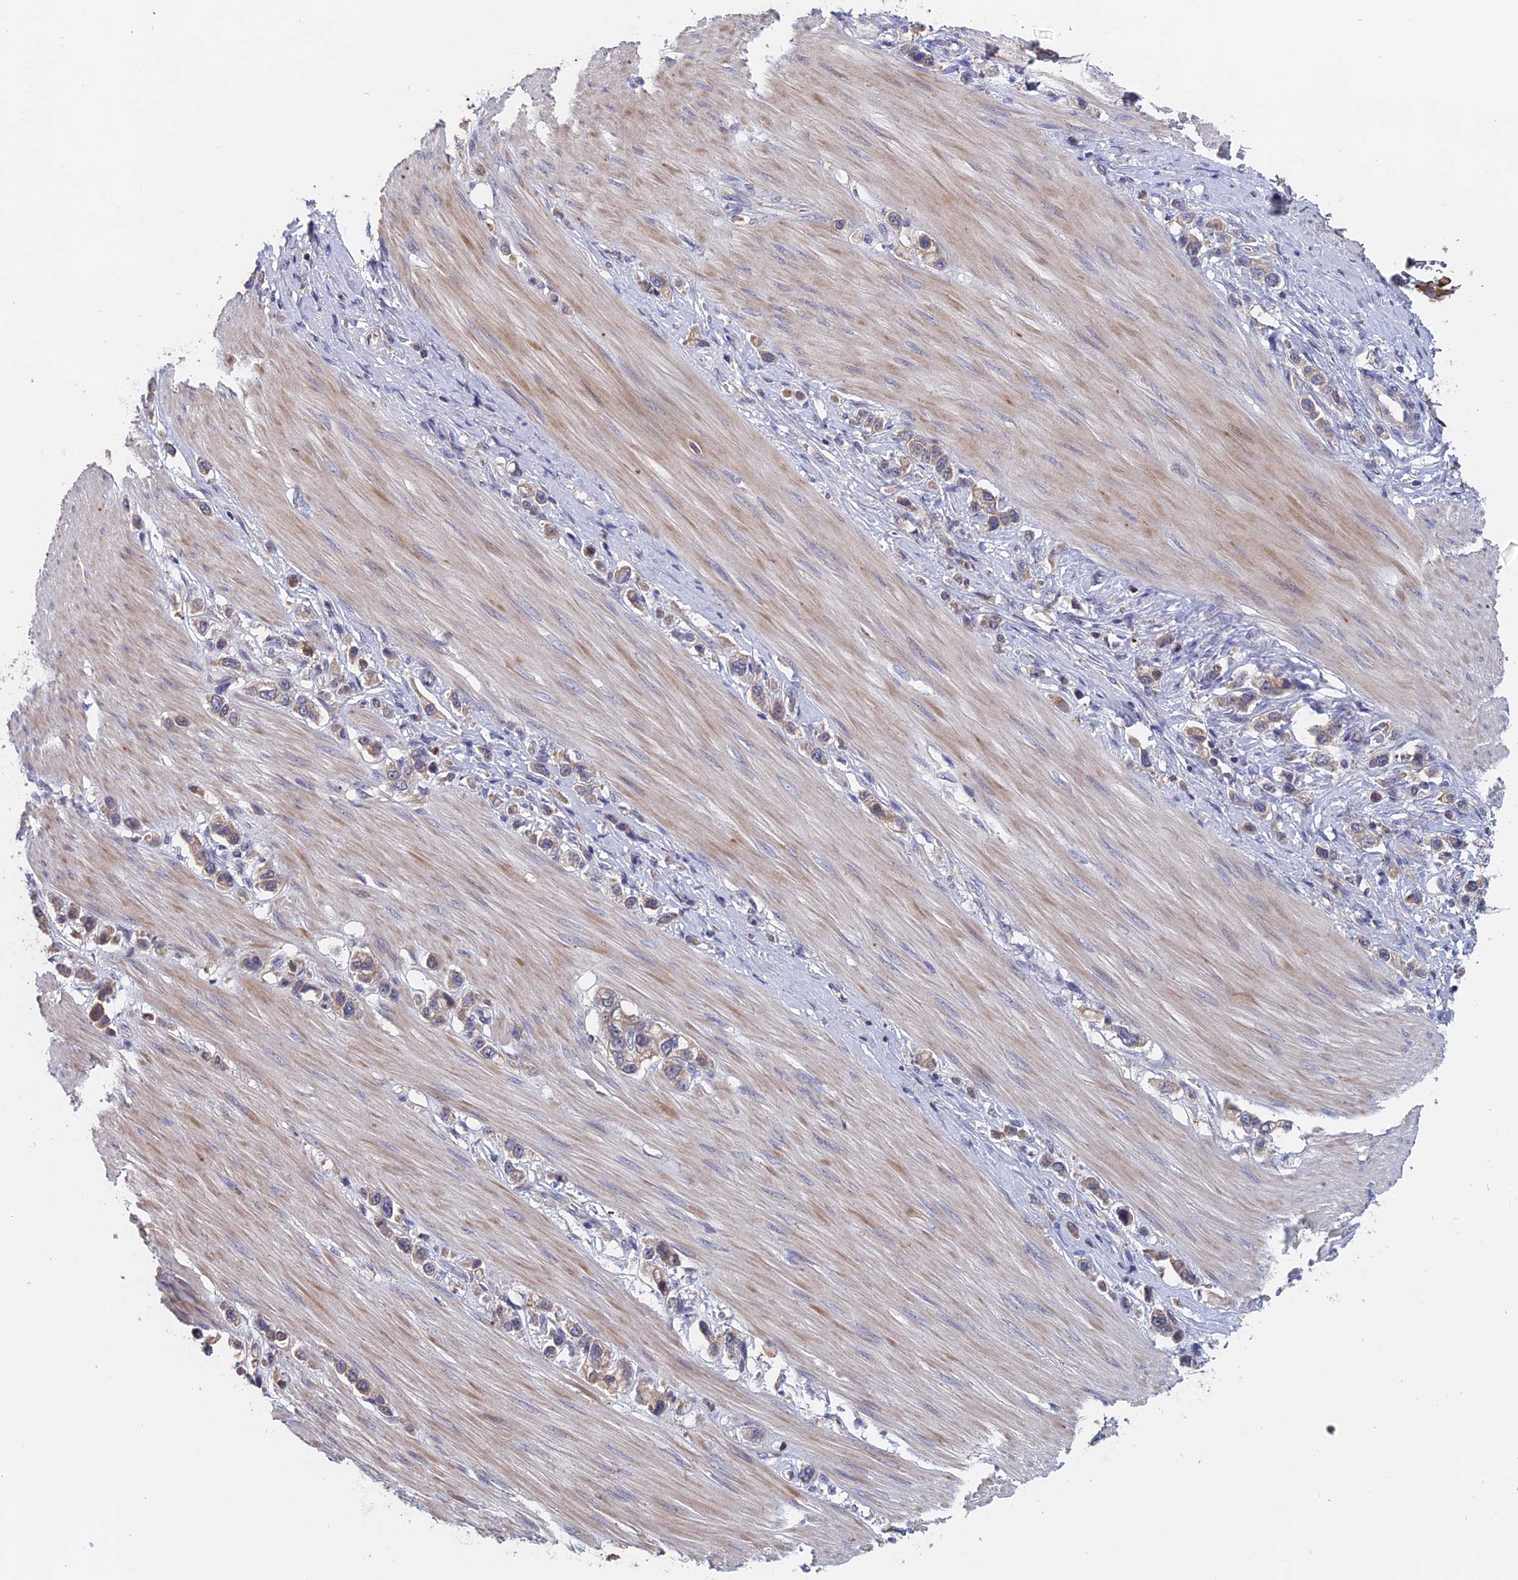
{"staining": {"intensity": "weak", "quantity": "<25%", "location": "cytoplasmic/membranous"}, "tissue": "stomach cancer", "cell_type": "Tumor cells", "image_type": "cancer", "snomed": [{"axis": "morphology", "description": "Adenocarcinoma, NOS"}, {"axis": "topography", "description": "Stomach"}], "caption": "High magnification brightfield microscopy of stomach adenocarcinoma stained with DAB (3,3'-diaminobenzidine) (brown) and counterstained with hematoxylin (blue): tumor cells show no significant expression. The staining was performed using DAB (3,3'-diaminobenzidine) to visualize the protein expression in brown, while the nuclei were stained in blue with hematoxylin (Magnification: 20x).", "gene": "SLC33A1", "patient": {"sex": "female", "age": 65}}